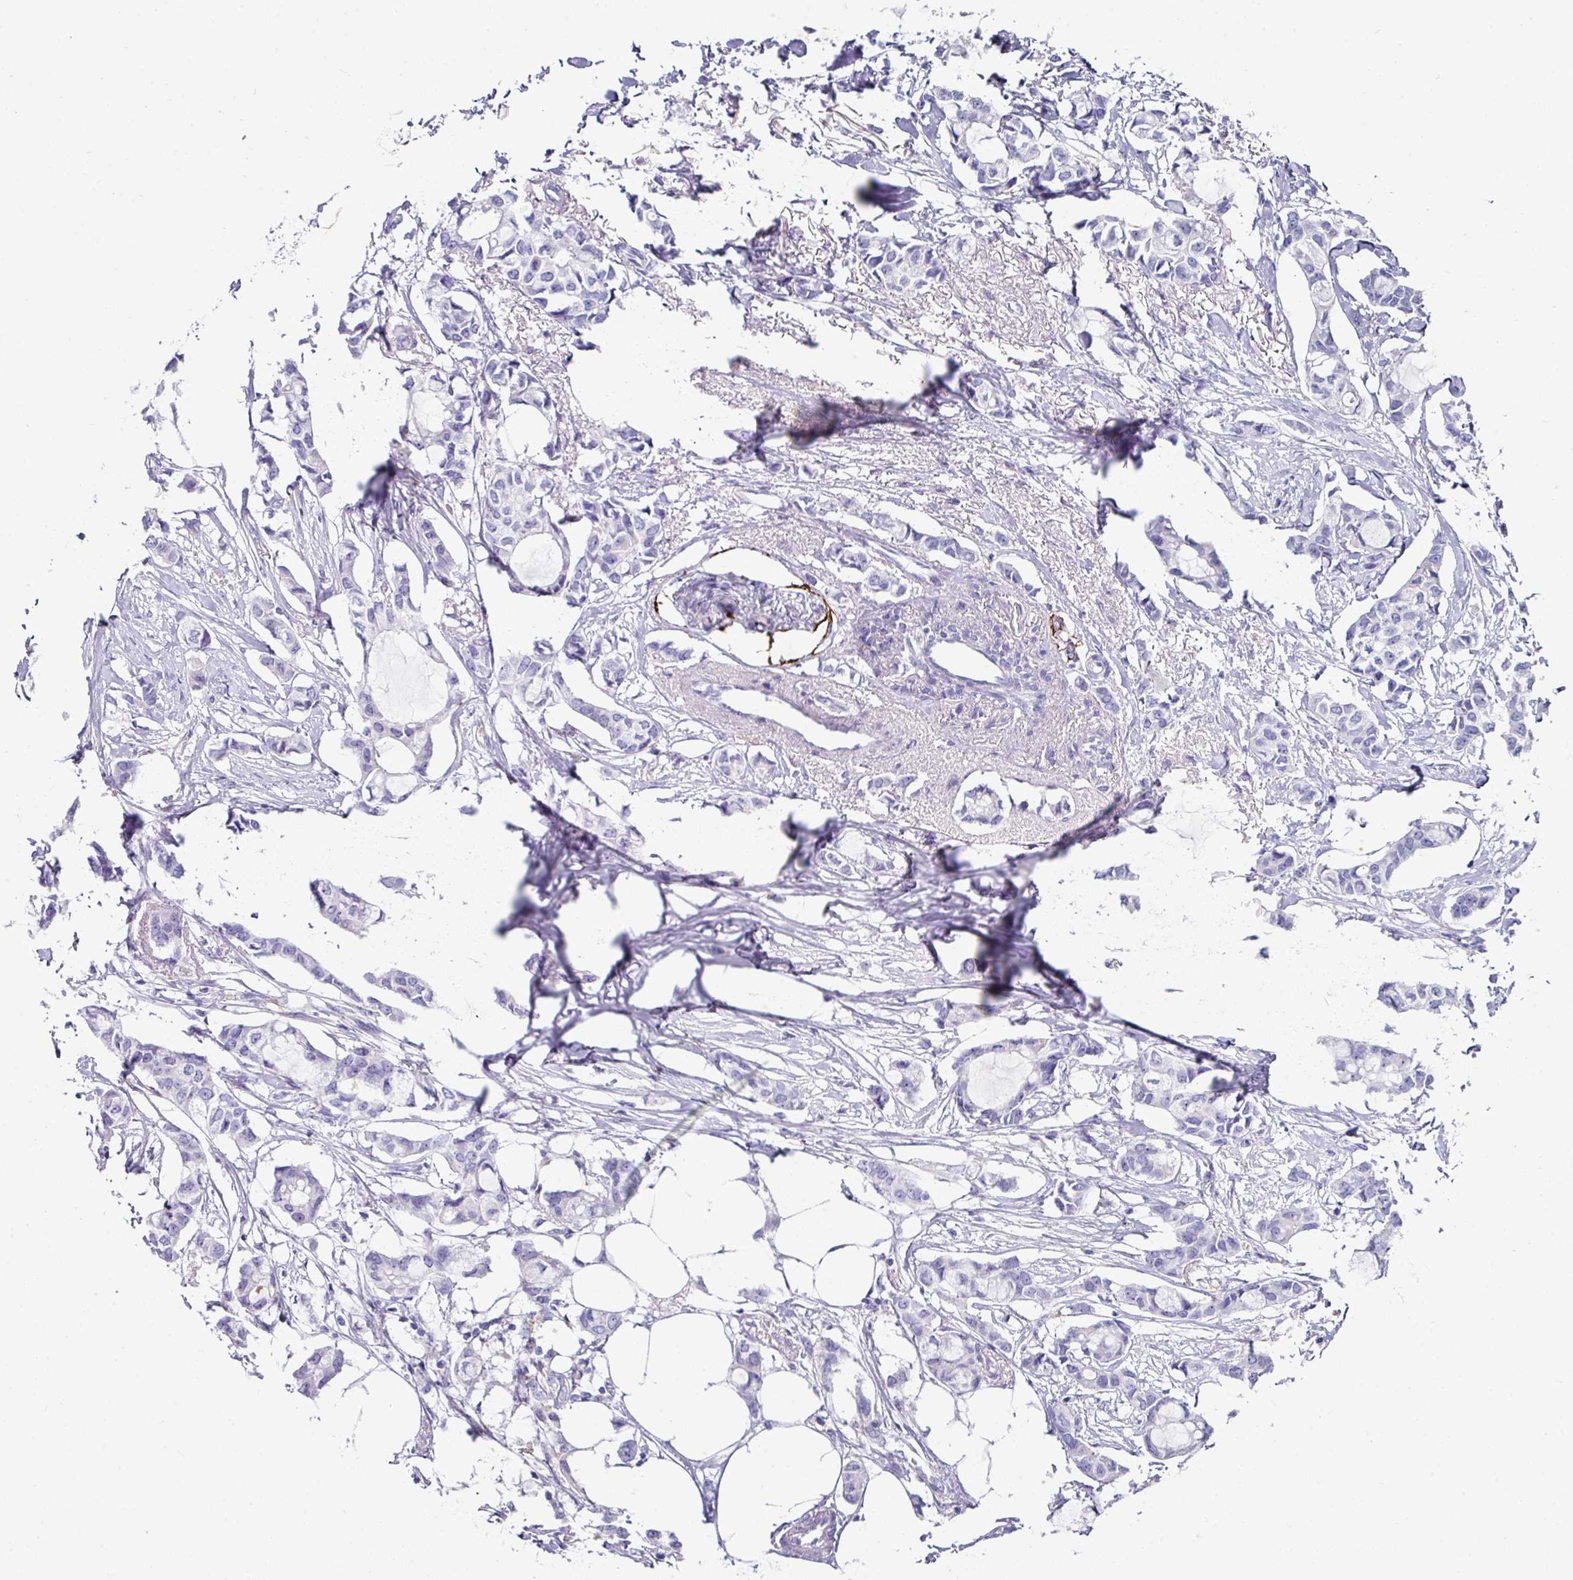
{"staining": {"intensity": "negative", "quantity": "none", "location": "none"}, "tissue": "breast cancer", "cell_type": "Tumor cells", "image_type": "cancer", "snomed": [{"axis": "morphology", "description": "Duct carcinoma"}, {"axis": "topography", "description": "Breast"}], "caption": "An immunohistochemistry histopathology image of breast infiltrating ductal carcinoma is shown. There is no staining in tumor cells of breast infiltrating ductal carcinoma.", "gene": "CLDN1", "patient": {"sex": "female", "age": 73}}